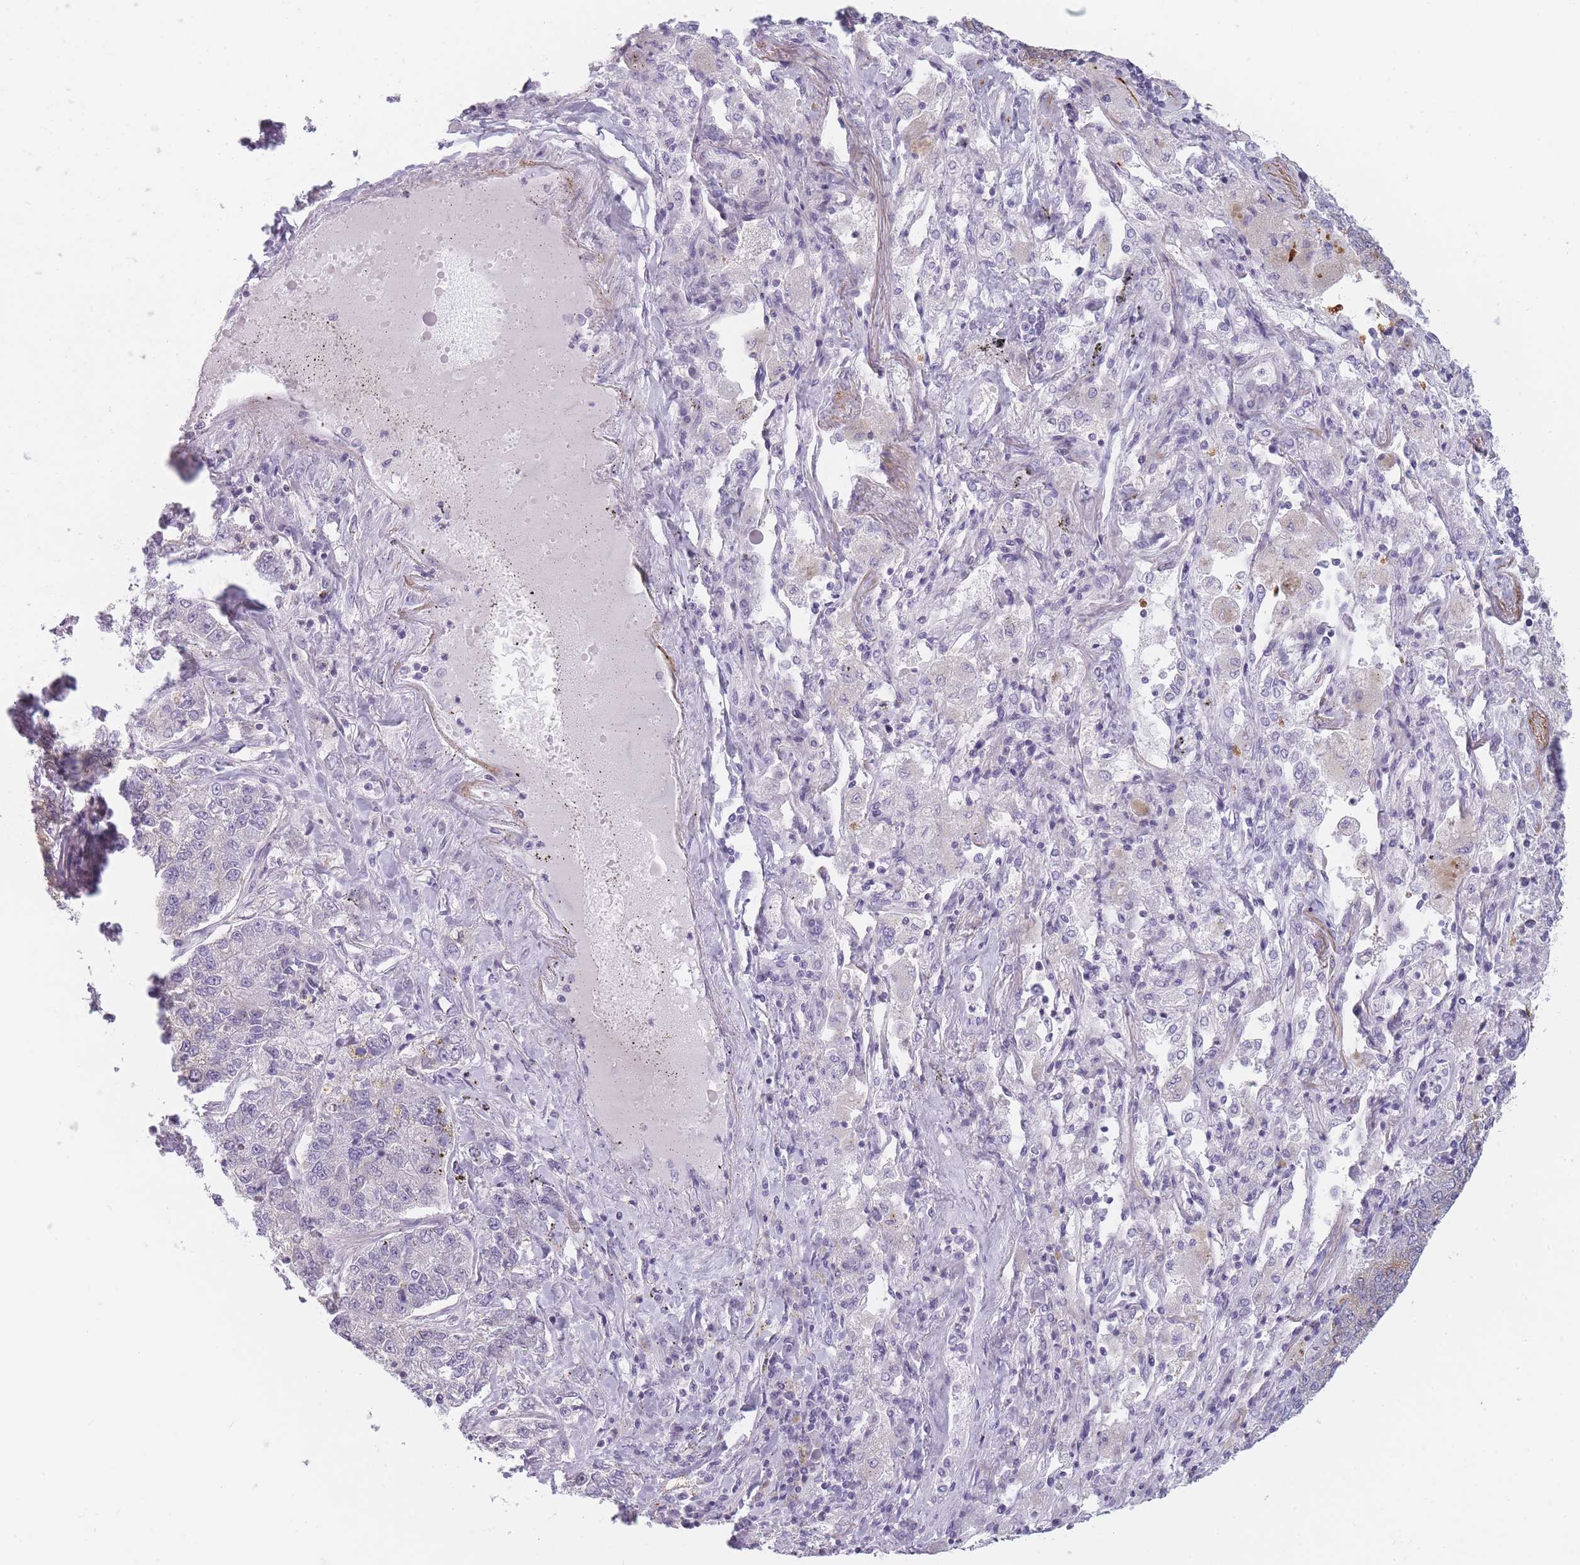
{"staining": {"intensity": "weak", "quantity": "<25%", "location": "cytoplasmic/membranous"}, "tissue": "lung cancer", "cell_type": "Tumor cells", "image_type": "cancer", "snomed": [{"axis": "morphology", "description": "Adenocarcinoma, NOS"}, {"axis": "topography", "description": "Lung"}], "caption": "Image shows no protein staining in tumor cells of adenocarcinoma (lung) tissue. (Stains: DAB (3,3'-diaminobenzidine) immunohistochemistry with hematoxylin counter stain, Microscopy: brightfield microscopy at high magnification).", "gene": "GGT1", "patient": {"sex": "male", "age": 49}}